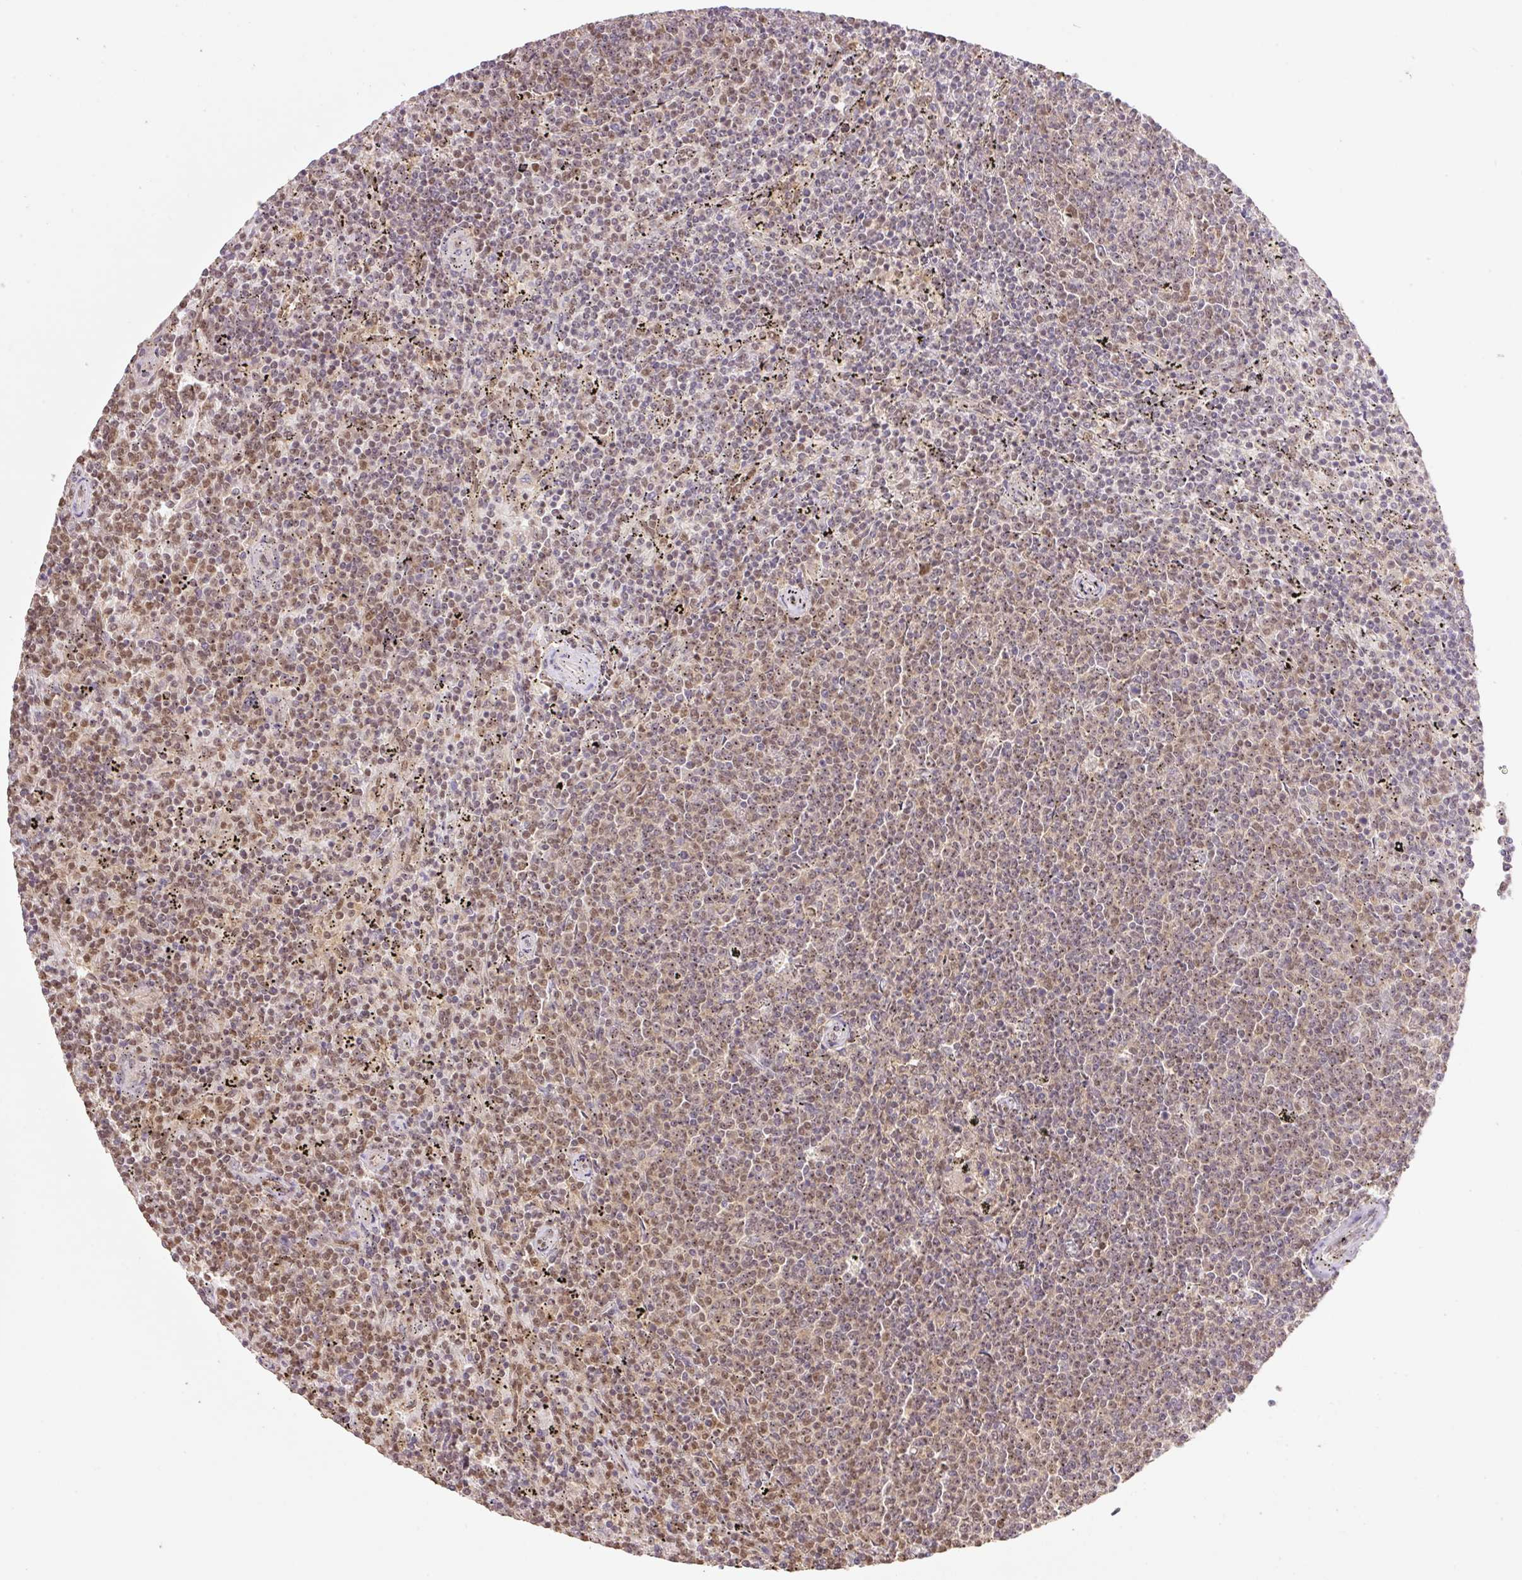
{"staining": {"intensity": "moderate", "quantity": "25%-75%", "location": "nuclear"}, "tissue": "lymphoma", "cell_type": "Tumor cells", "image_type": "cancer", "snomed": [{"axis": "morphology", "description": "Malignant lymphoma, non-Hodgkin's type, Low grade"}, {"axis": "topography", "description": "Spleen"}], "caption": "A brown stain shows moderate nuclear expression of a protein in human low-grade malignant lymphoma, non-Hodgkin's type tumor cells.", "gene": "VPS25", "patient": {"sex": "female", "age": 50}}